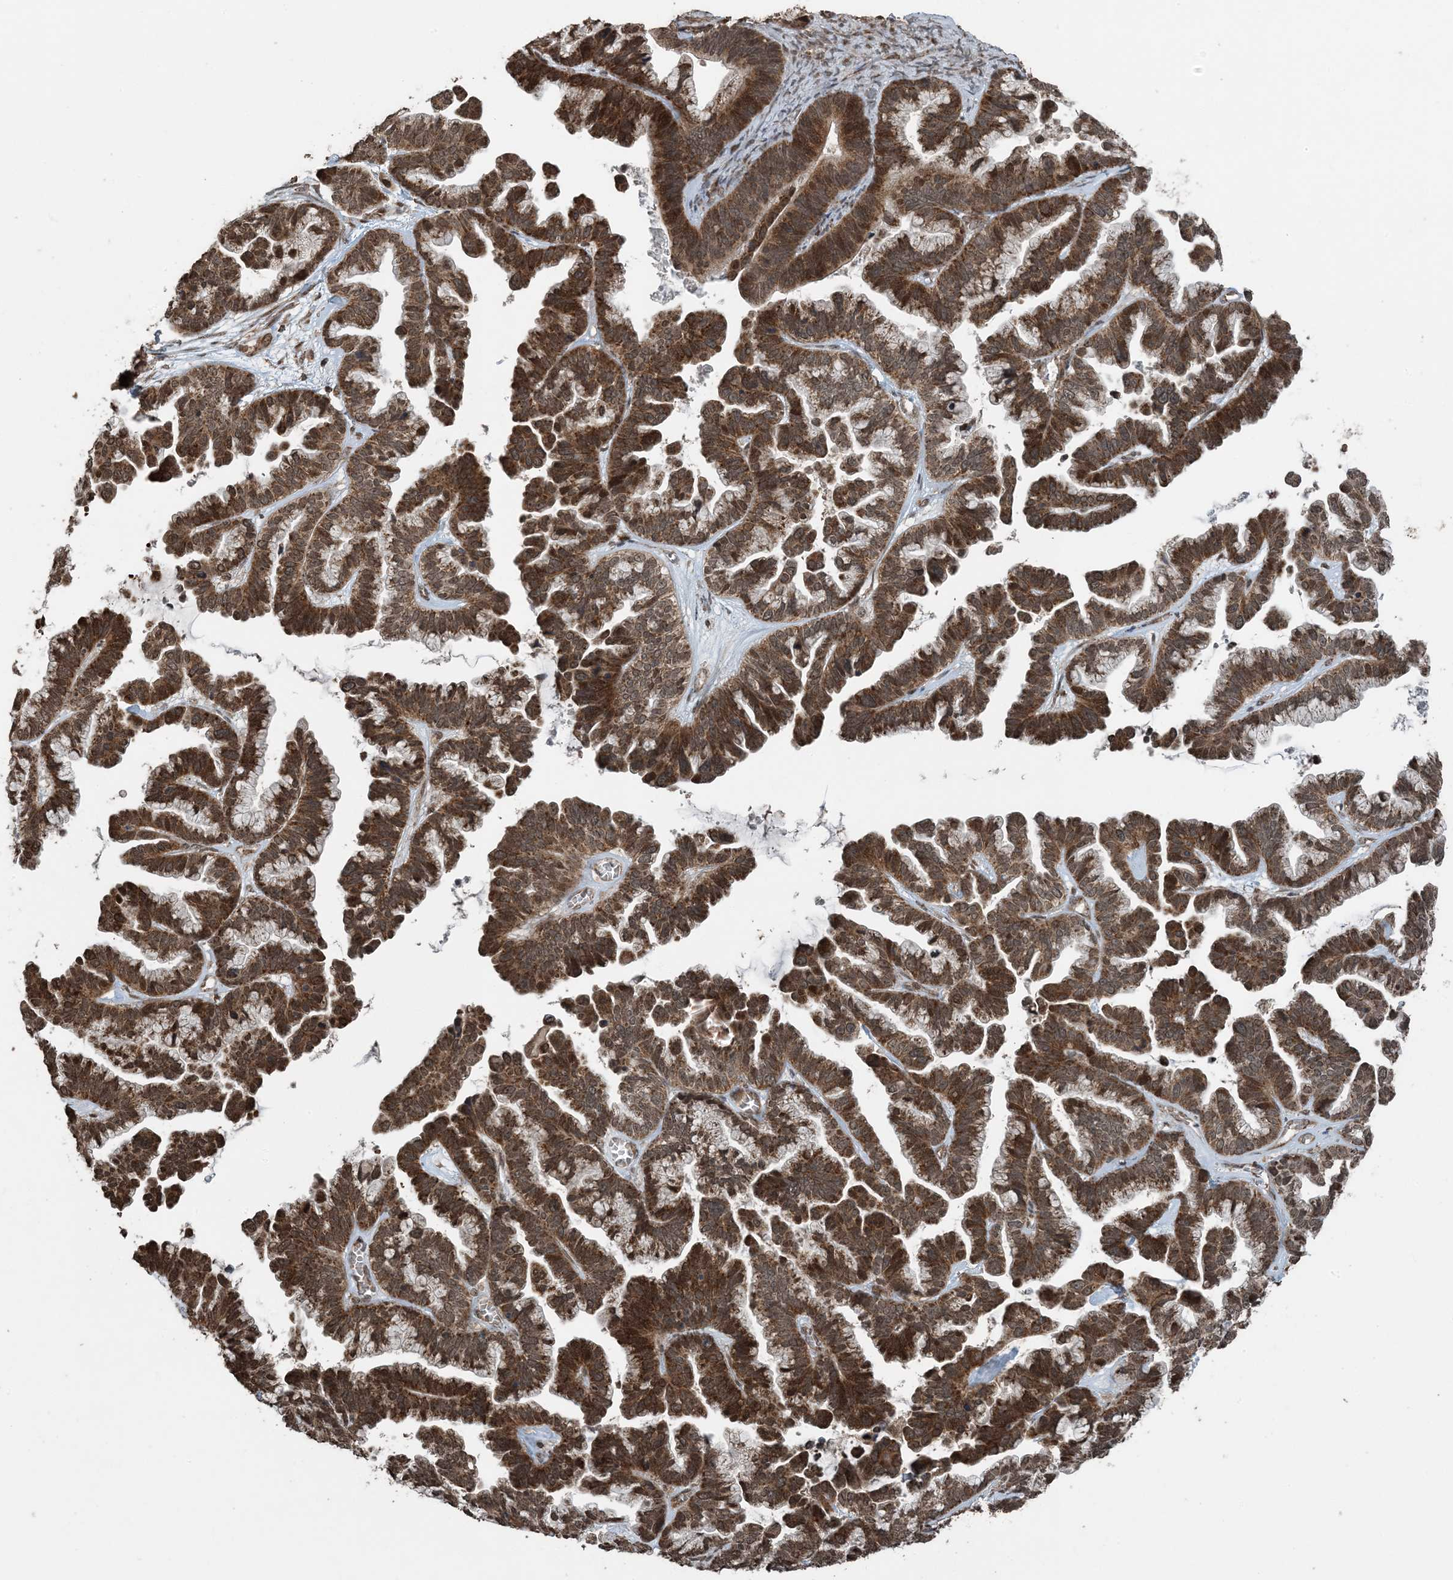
{"staining": {"intensity": "strong", "quantity": ">75%", "location": "cytoplasmic/membranous,nuclear"}, "tissue": "ovarian cancer", "cell_type": "Tumor cells", "image_type": "cancer", "snomed": [{"axis": "morphology", "description": "Cystadenocarcinoma, serous, NOS"}, {"axis": "topography", "description": "Ovary"}], "caption": "Immunohistochemistry (IHC) image of neoplastic tissue: serous cystadenocarcinoma (ovarian) stained using immunohistochemistry reveals high levels of strong protein expression localized specifically in the cytoplasmic/membranous and nuclear of tumor cells, appearing as a cytoplasmic/membranous and nuclear brown color.", "gene": "ZFAND2B", "patient": {"sex": "female", "age": 56}}